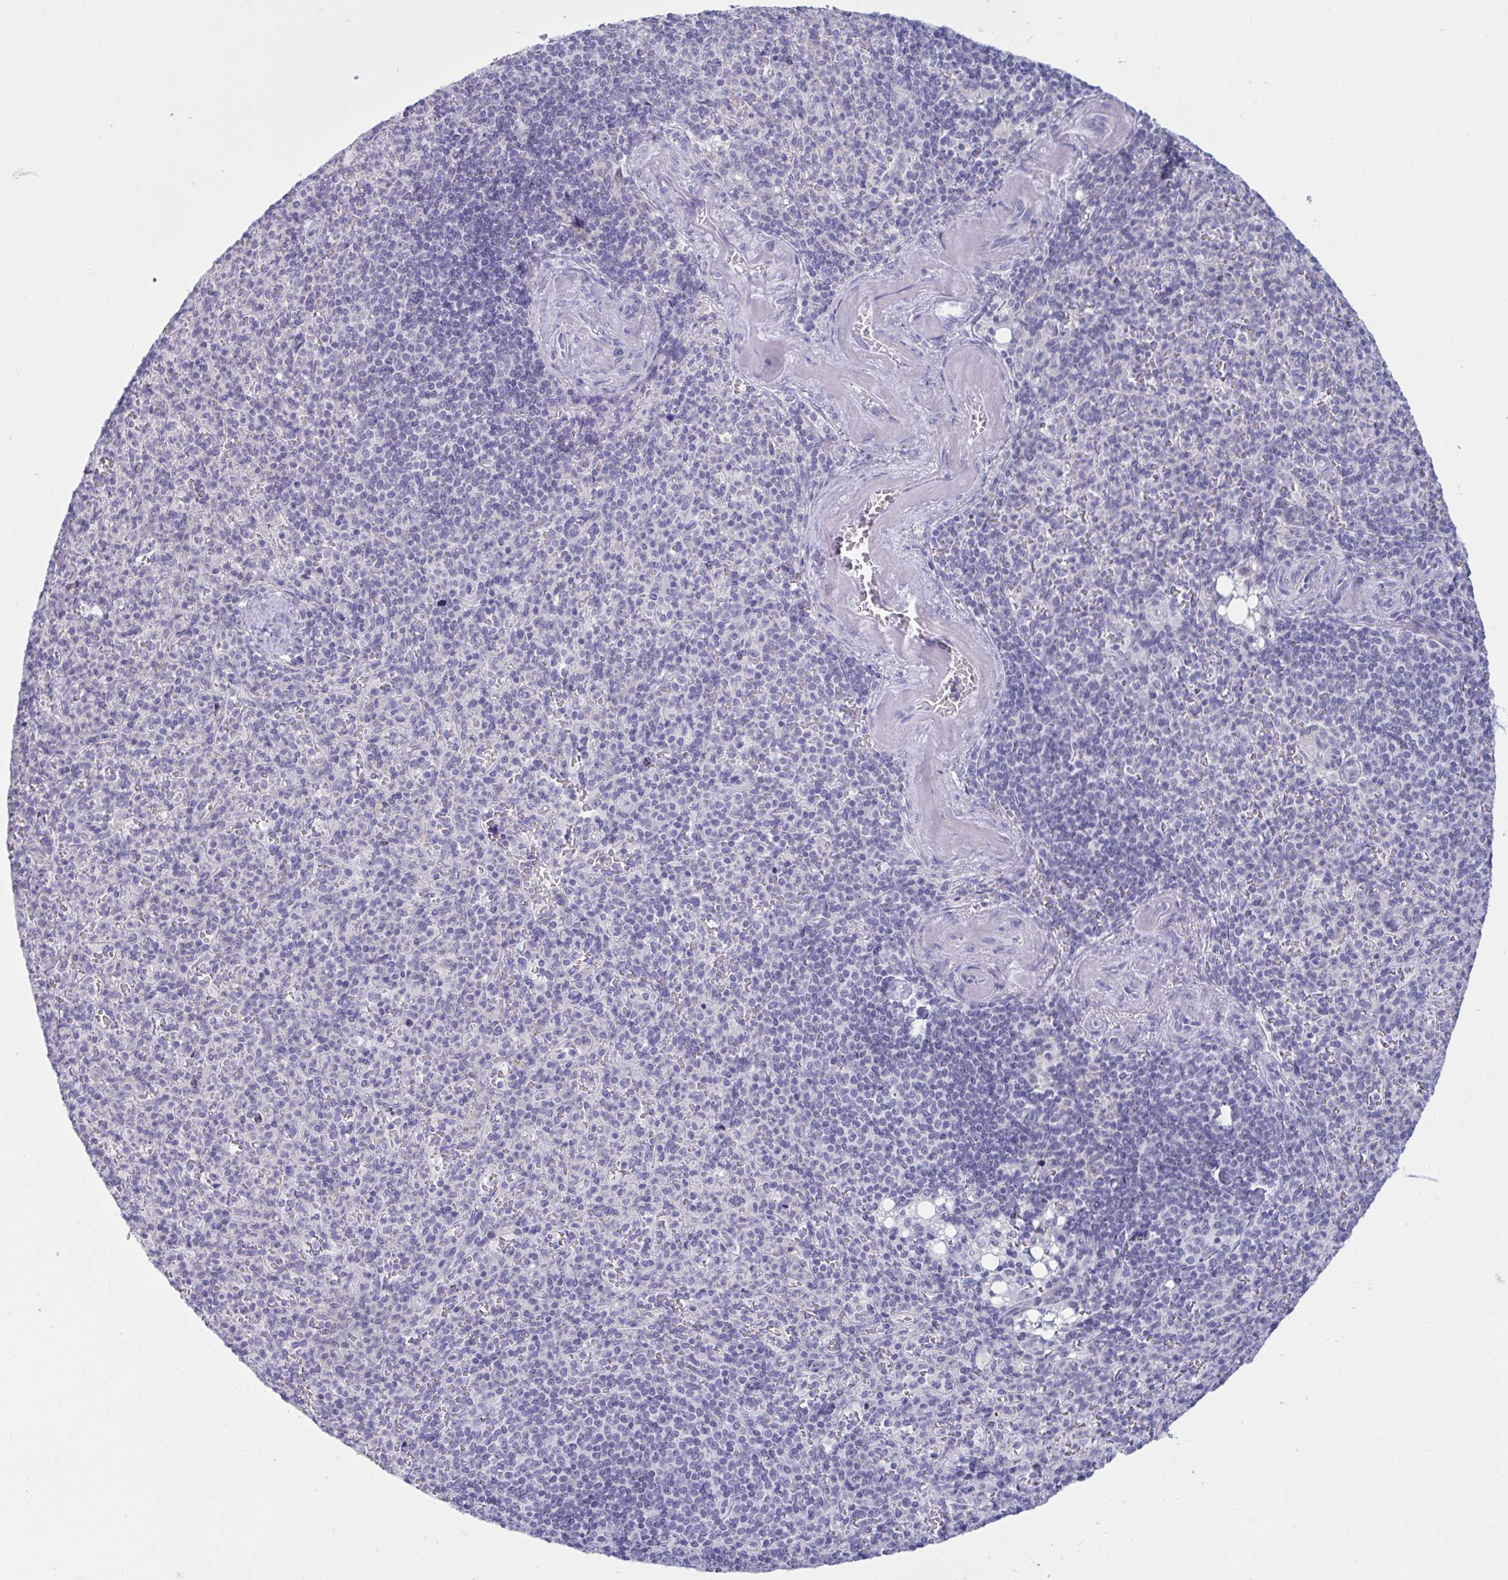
{"staining": {"intensity": "negative", "quantity": "none", "location": "none"}, "tissue": "spleen", "cell_type": "Cells in red pulp", "image_type": "normal", "snomed": [{"axis": "morphology", "description": "Normal tissue, NOS"}, {"axis": "topography", "description": "Spleen"}], "caption": "IHC image of unremarkable human spleen stained for a protein (brown), which demonstrates no staining in cells in red pulp. (DAB immunohistochemistry (IHC), high magnification).", "gene": "TENT5D", "patient": {"sex": "female", "age": 74}}